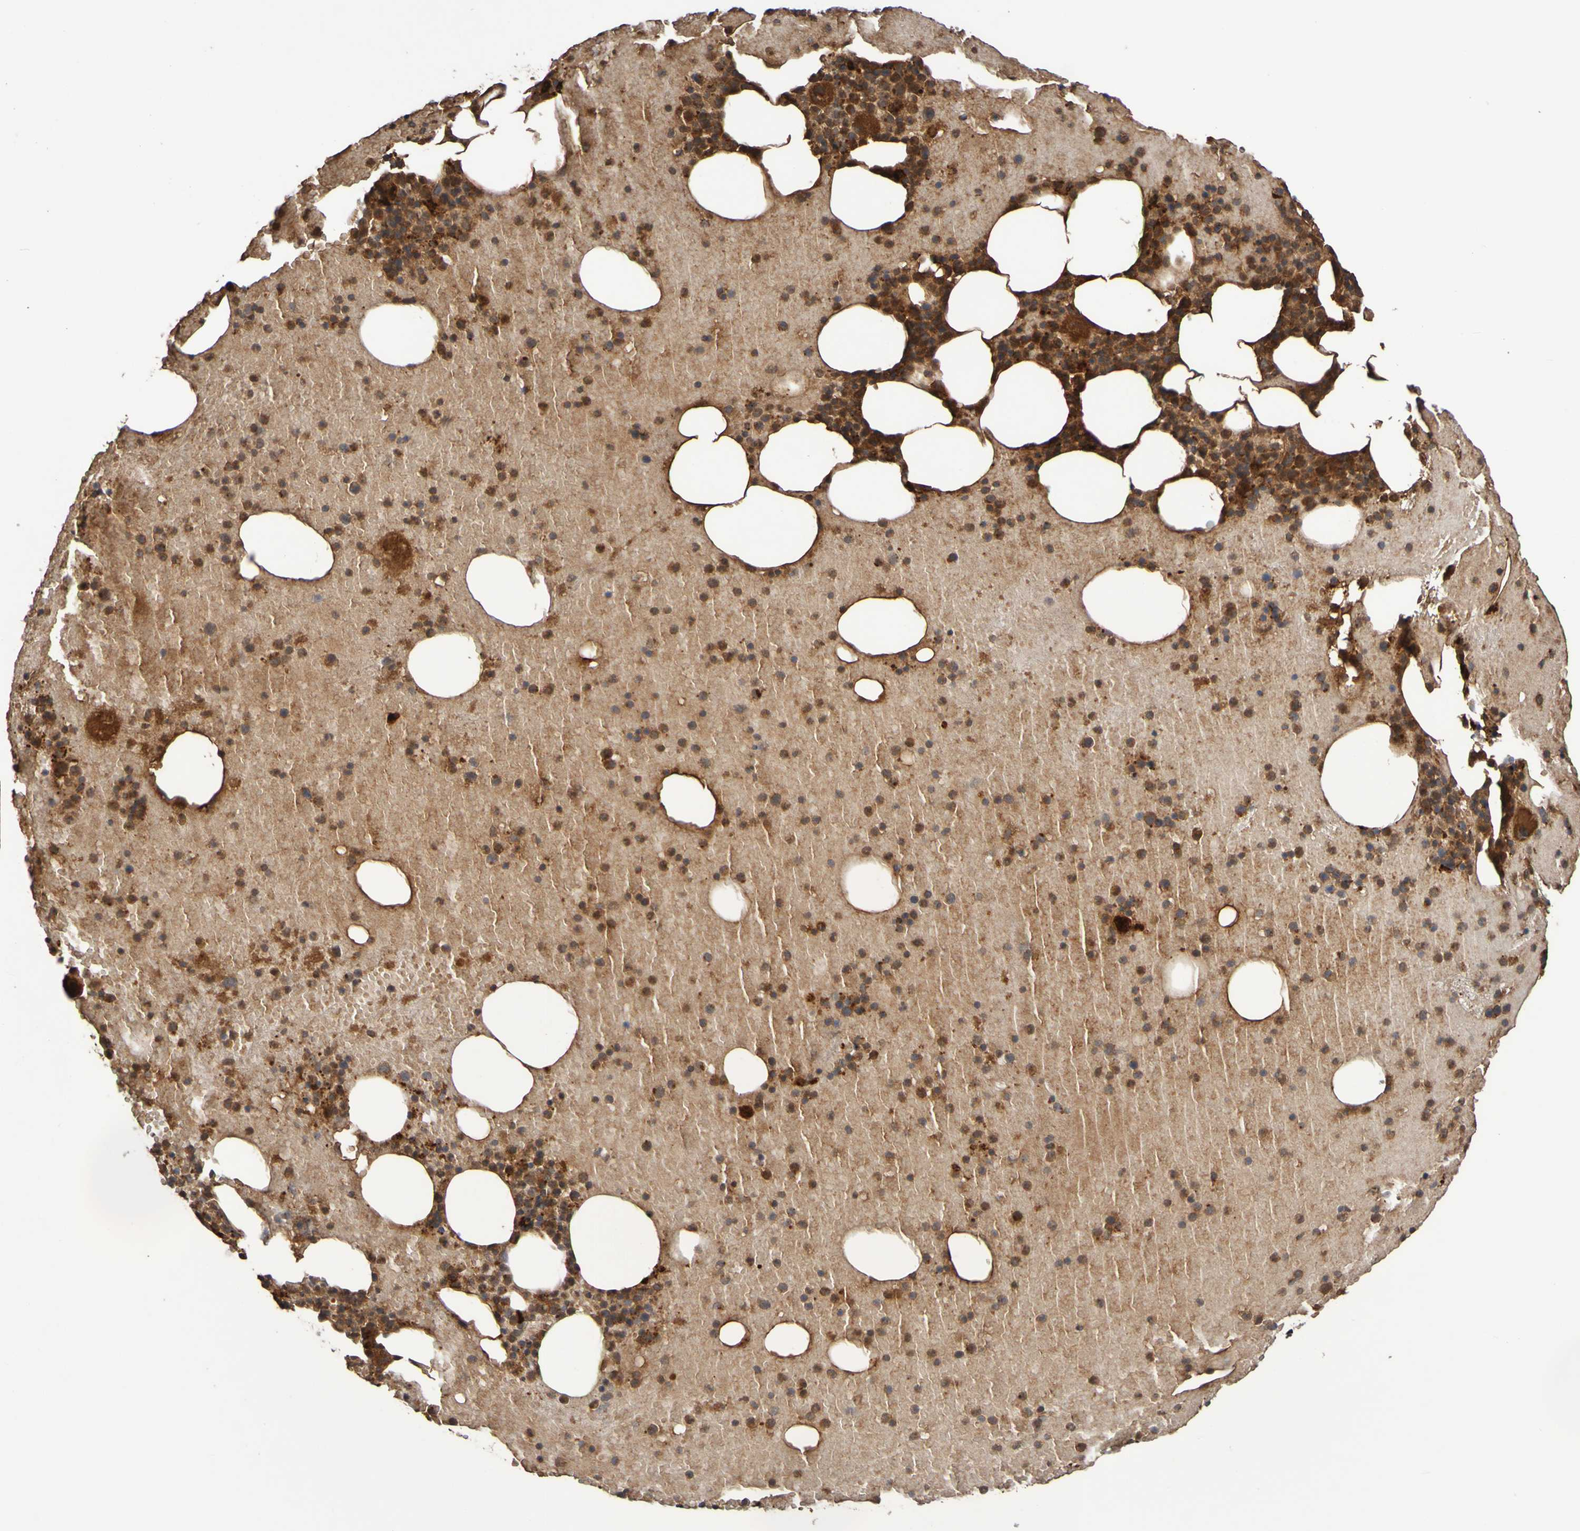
{"staining": {"intensity": "strong", "quantity": ">75%", "location": "cytoplasmic/membranous"}, "tissue": "bone marrow", "cell_type": "Hematopoietic cells", "image_type": "normal", "snomed": [{"axis": "morphology", "description": "Normal tissue, NOS"}, {"axis": "morphology", "description": "Inflammation, NOS"}, {"axis": "topography", "description": "Bone marrow"}], "caption": "DAB immunohistochemical staining of unremarkable human bone marrow shows strong cytoplasmic/membranous protein staining in approximately >75% of hematopoietic cells.", "gene": "UCN", "patient": {"sex": "male", "age": 43}}